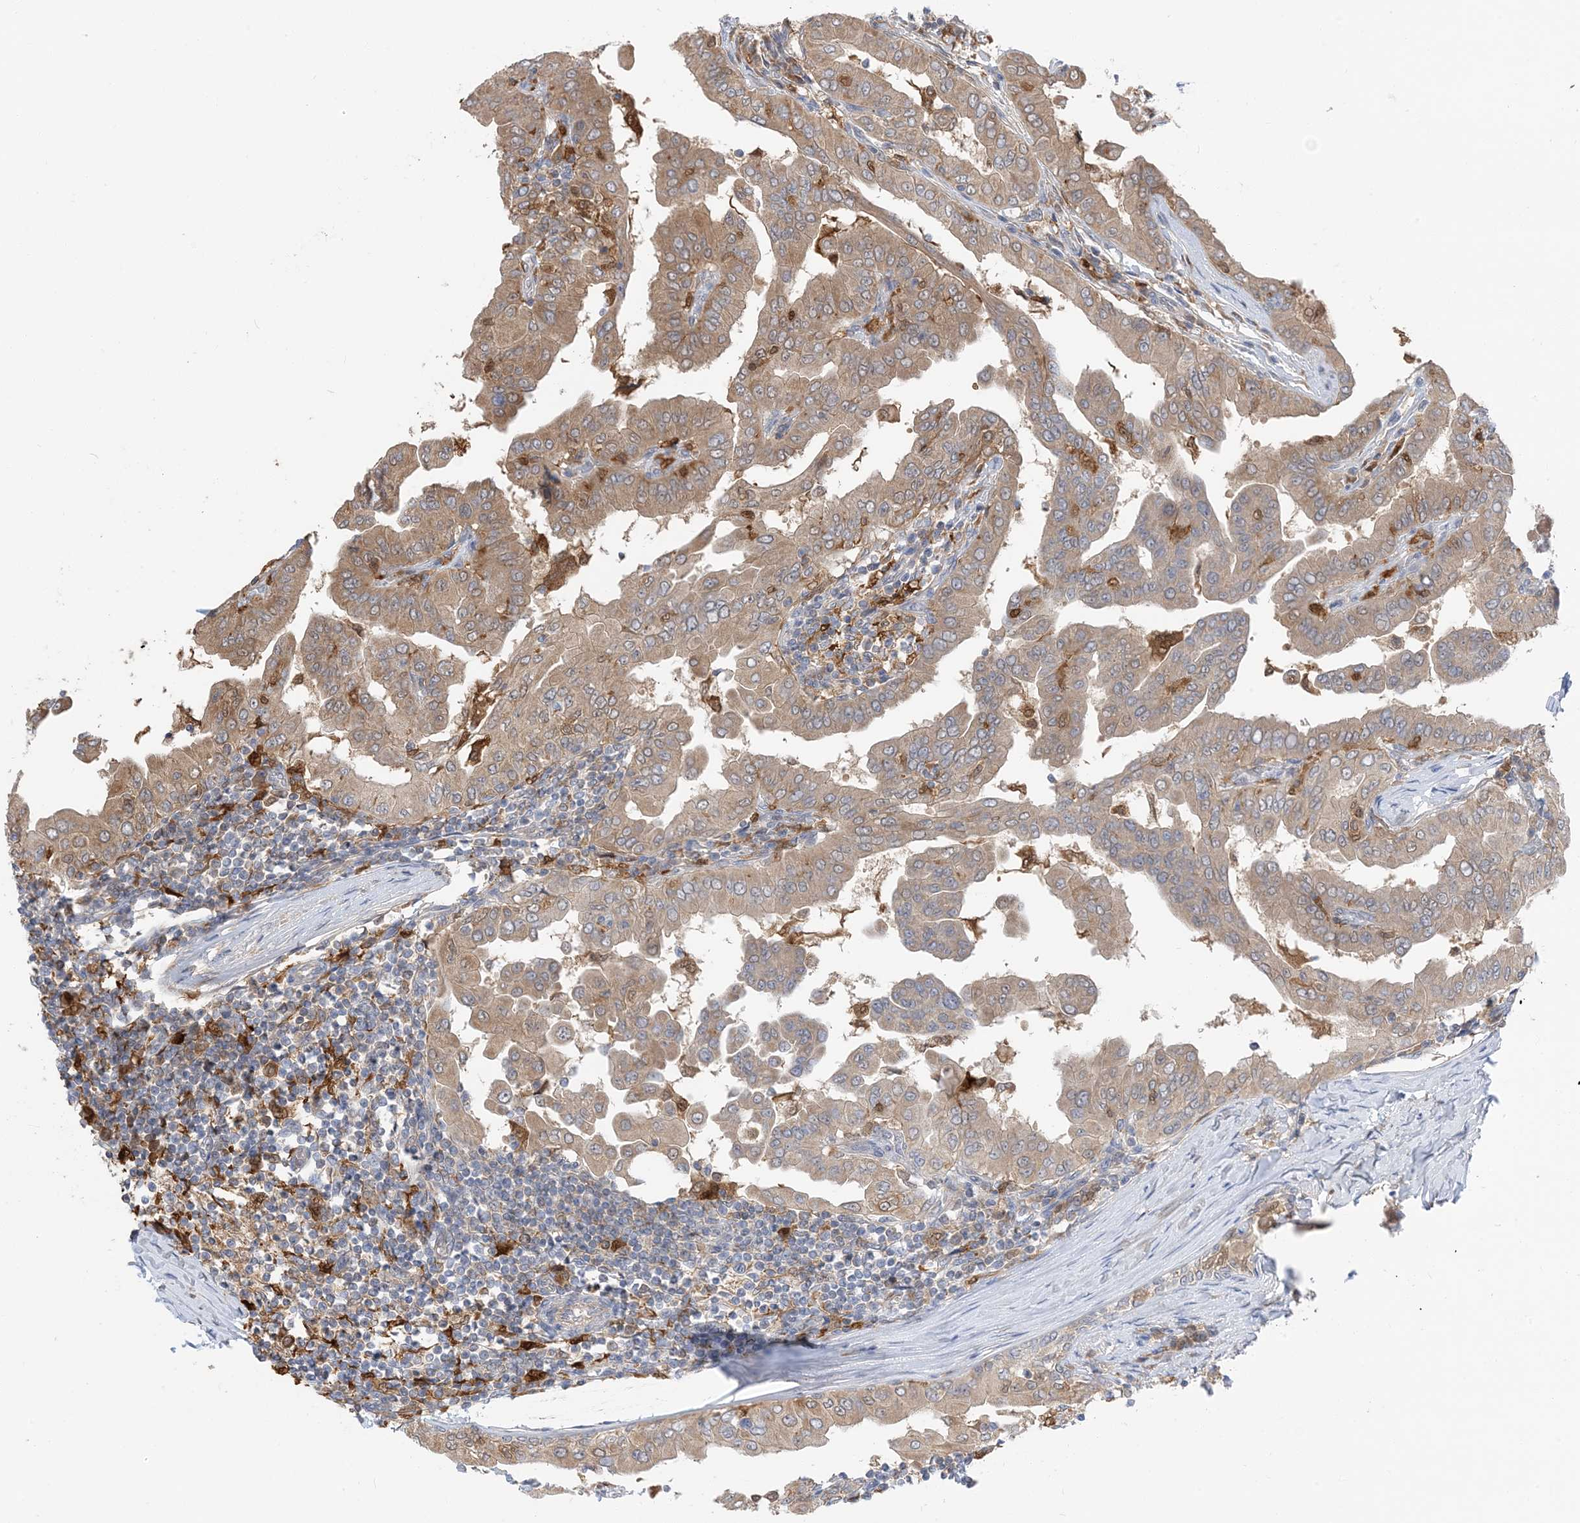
{"staining": {"intensity": "moderate", "quantity": "25%-75%", "location": "cytoplasmic/membranous"}, "tissue": "thyroid cancer", "cell_type": "Tumor cells", "image_type": "cancer", "snomed": [{"axis": "morphology", "description": "Papillary adenocarcinoma, NOS"}, {"axis": "topography", "description": "Thyroid gland"}], "caption": "This is an image of immunohistochemistry (IHC) staining of thyroid papillary adenocarcinoma, which shows moderate positivity in the cytoplasmic/membranous of tumor cells.", "gene": "NAGK", "patient": {"sex": "male", "age": 33}}